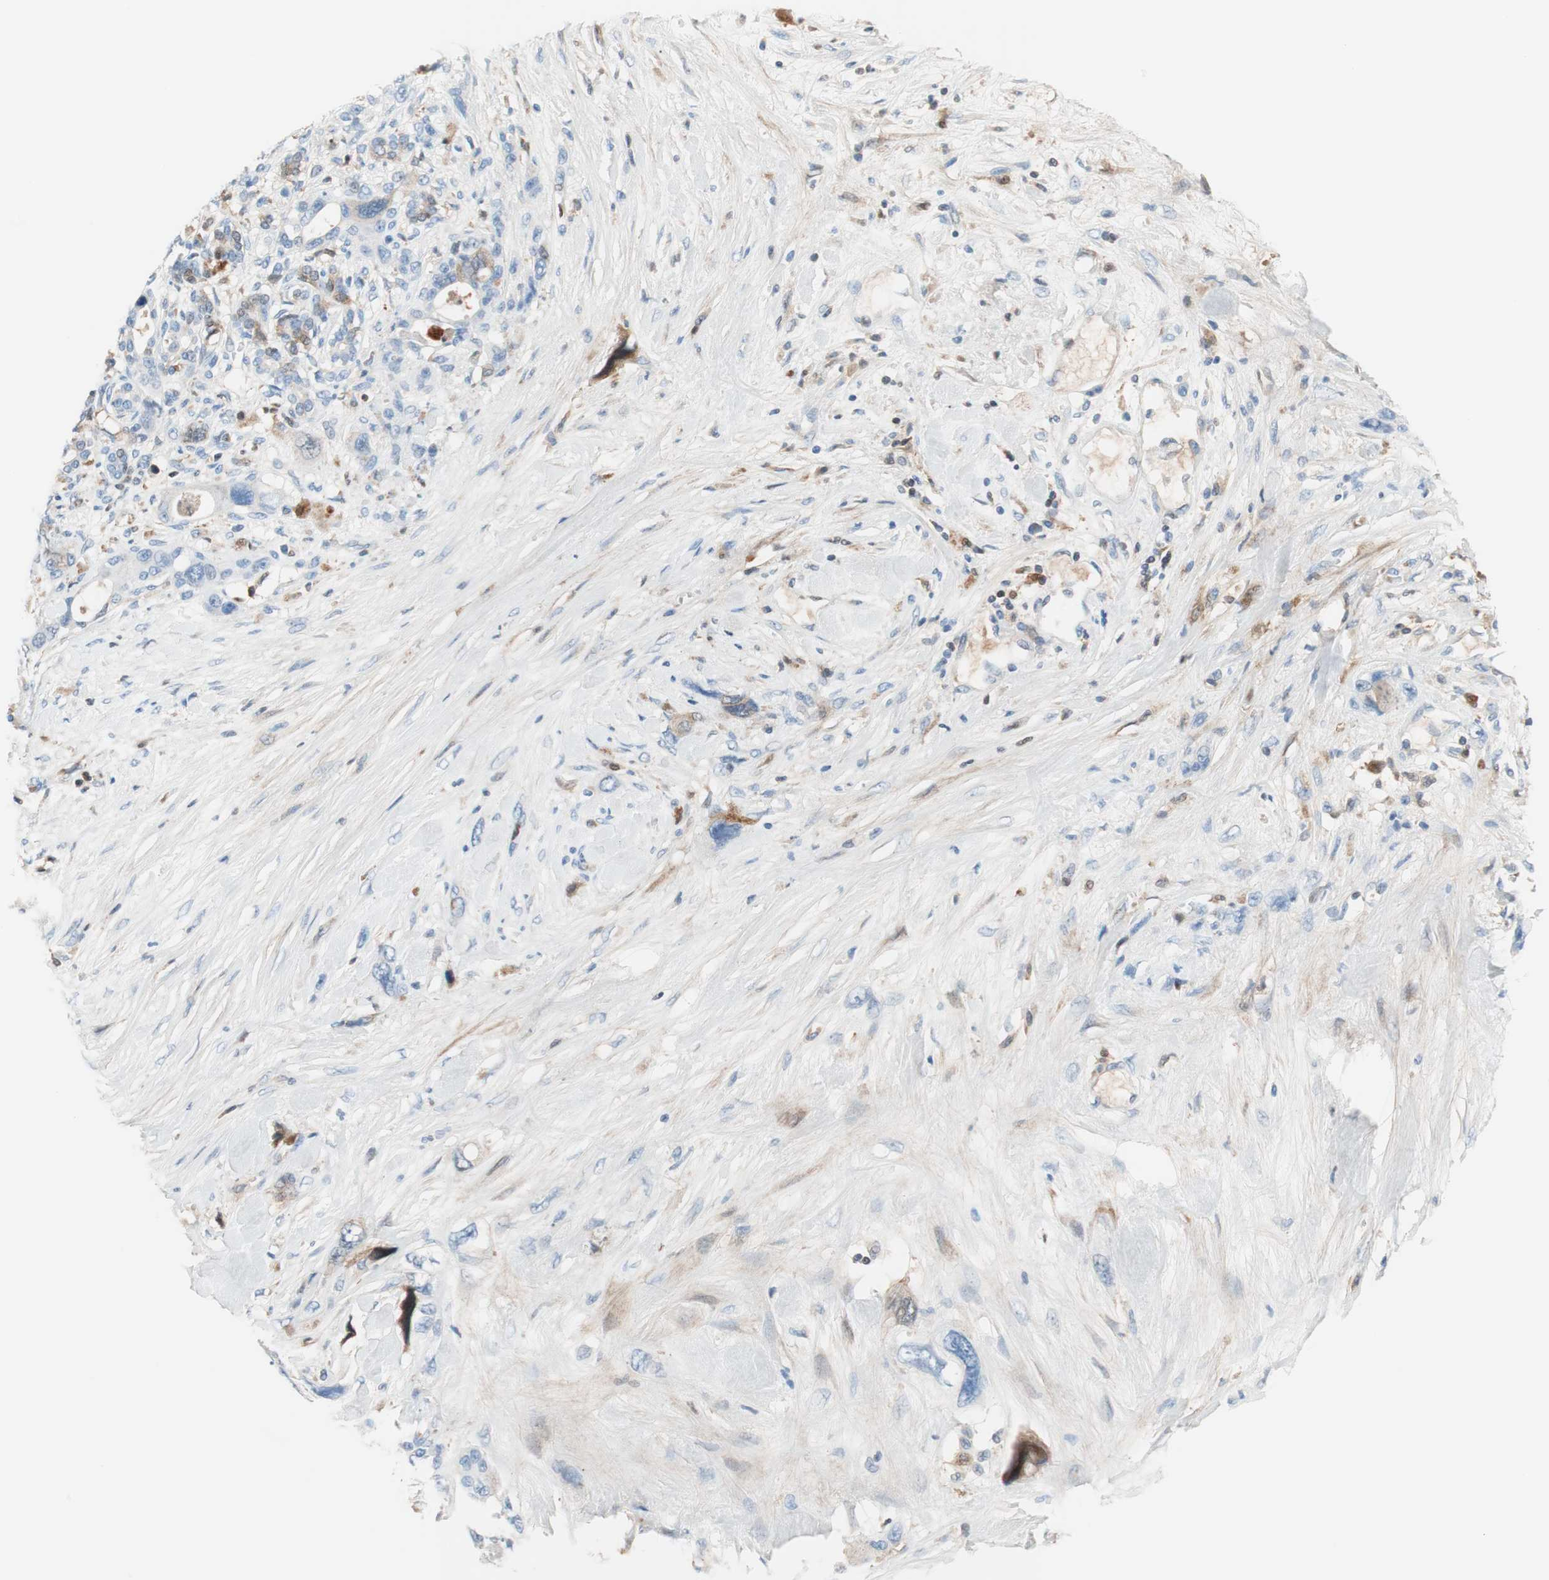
{"staining": {"intensity": "weak", "quantity": "<25%", "location": "cytoplasmic/membranous"}, "tissue": "pancreatic cancer", "cell_type": "Tumor cells", "image_type": "cancer", "snomed": [{"axis": "morphology", "description": "Adenocarcinoma, NOS"}, {"axis": "topography", "description": "Pancreas"}], "caption": "Tumor cells are negative for protein expression in human adenocarcinoma (pancreatic). Brightfield microscopy of immunohistochemistry stained with DAB (brown) and hematoxylin (blue), captured at high magnification.", "gene": "RBP4", "patient": {"sex": "male", "age": 46}}